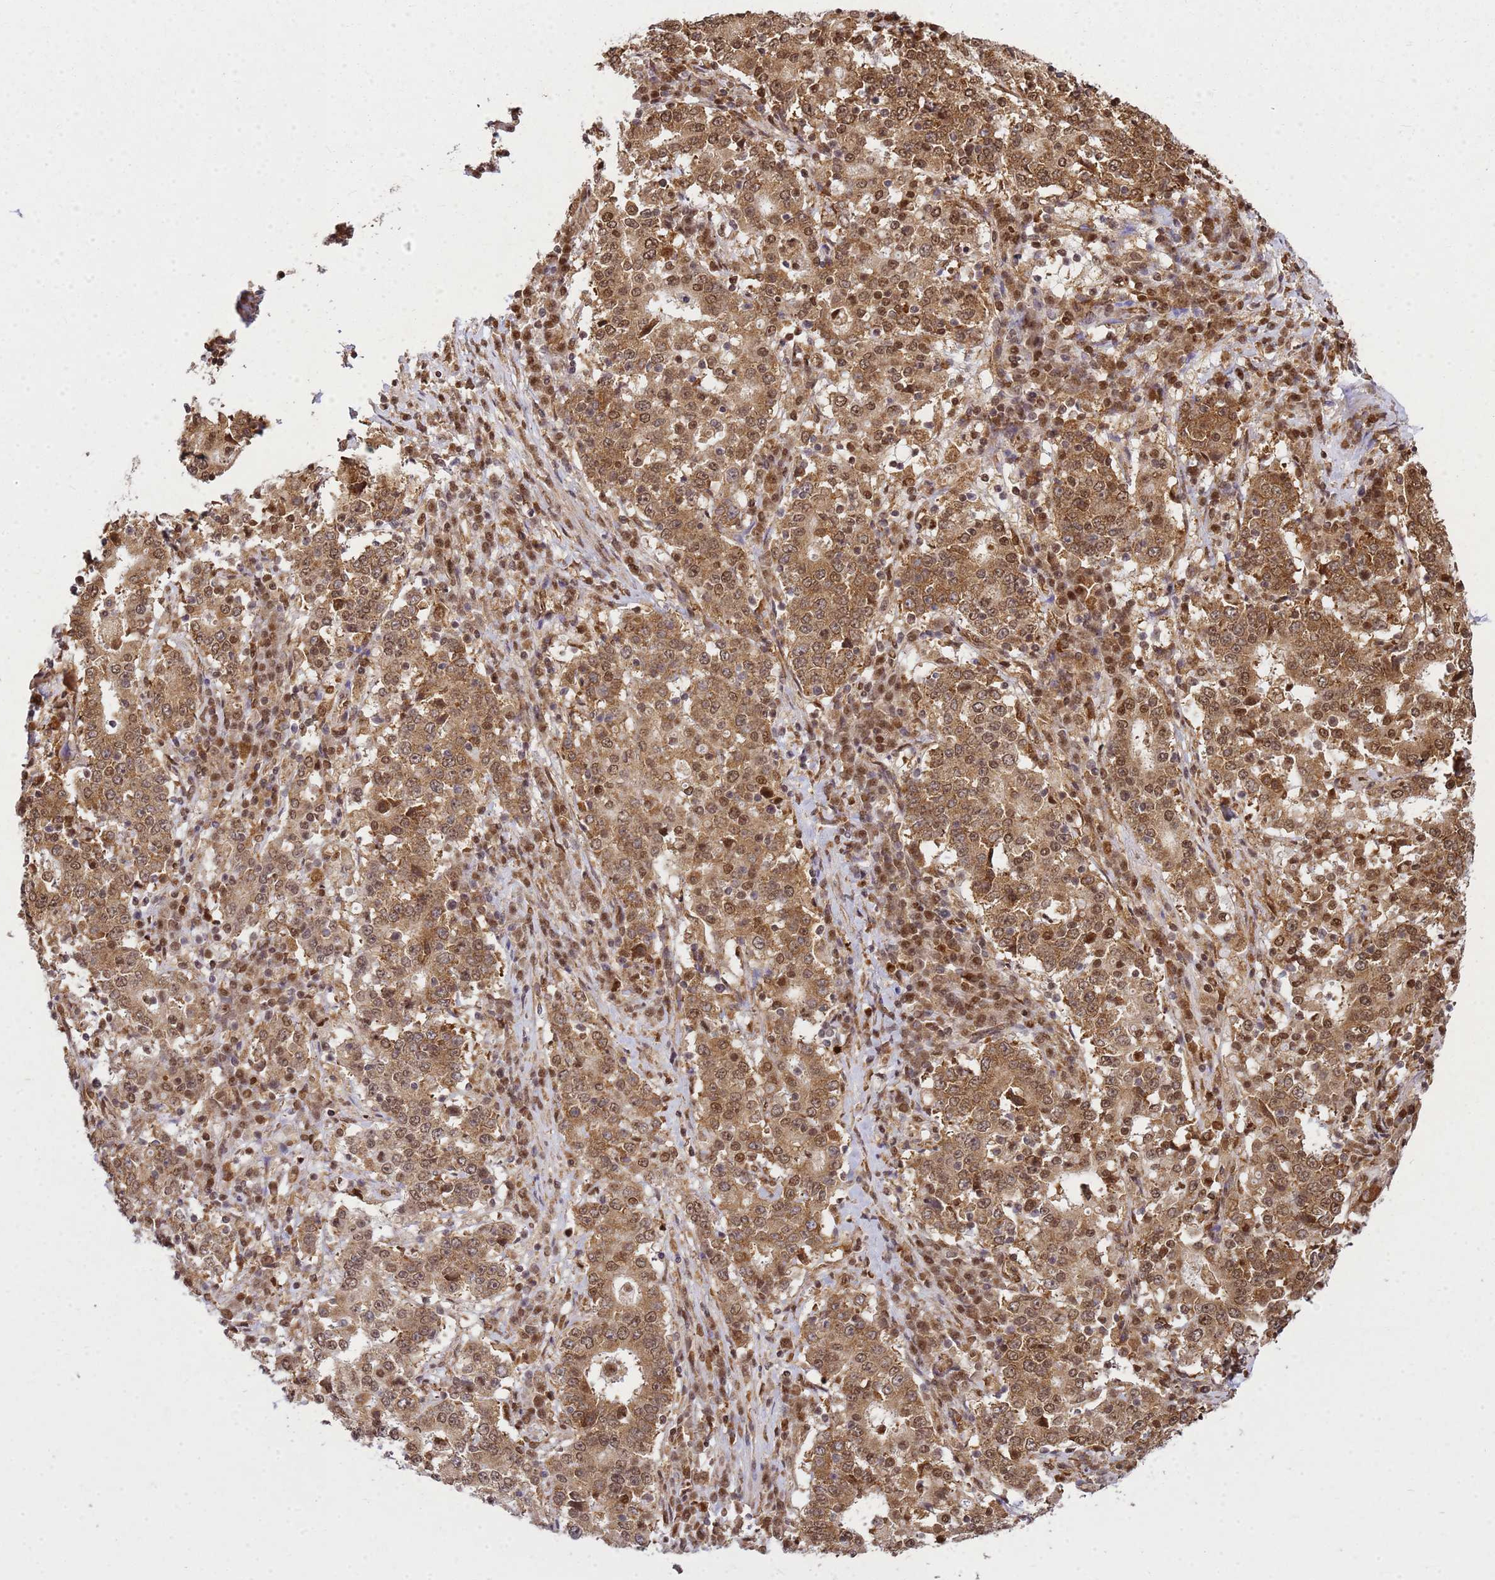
{"staining": {"intensity": "moderate", "quantity": ">75%", "location": "cytoplasmic/membranous,nuclear"}, "tissue": "stomach cancer", "cell_type": "Tumor cells", "image_type": "cancer", "snomed": [{"axis": "morphology", "description": "Adenocarcinoma, NOS"}, {"axis": "topography", "description": "Stomach"}], "caption": "Immunohistochemical staining of human adenocarcinoma (stomach) displays medium levels of moderate cytoplasmic/membranous and nuclear positivity in about >75% of tumor cells. (brown staining indicates protein expression, while blue staining denotes nuclei).", "gene": "APEX1", "patient": {"sex": "male", "age": 59}}